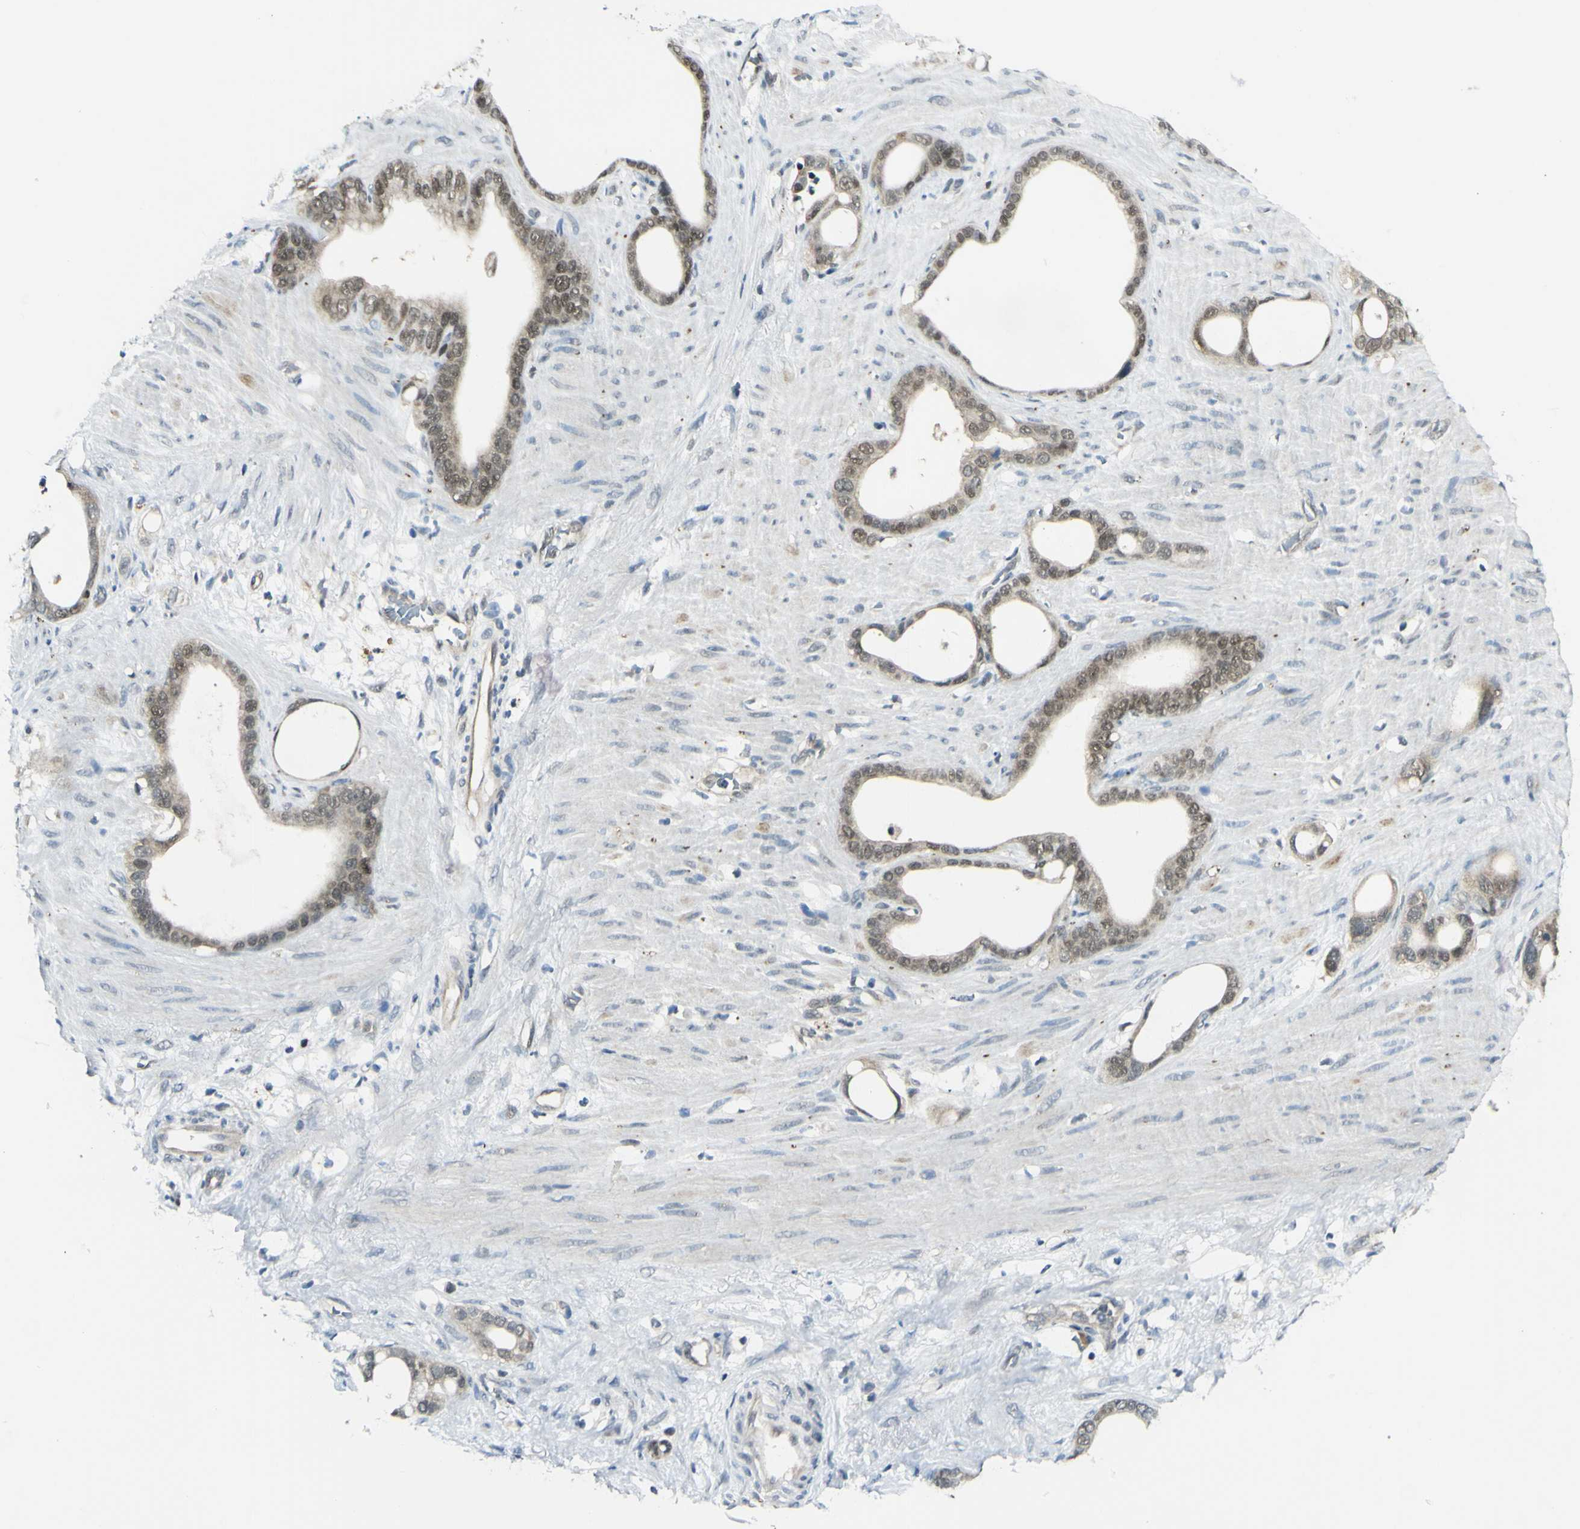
{"staining": {"intensity": "weak", "quantity": ">75%", "location": "nuclear"}, "tissue": "stomach cancer", "cell_type": "Tumor cells", "image_type": "cancer", "snomed": [{"axis": "morphology", "description": "Adenocarcinoma, NOS"}, {"axis": "topography", "description": "Stomach"}], "caption": "Stomach cancer stained with a protein marker exhibits weak staining in tumor cells.", "gene": "PSMD5", "patient": {"sex": "female", "age": 75}}